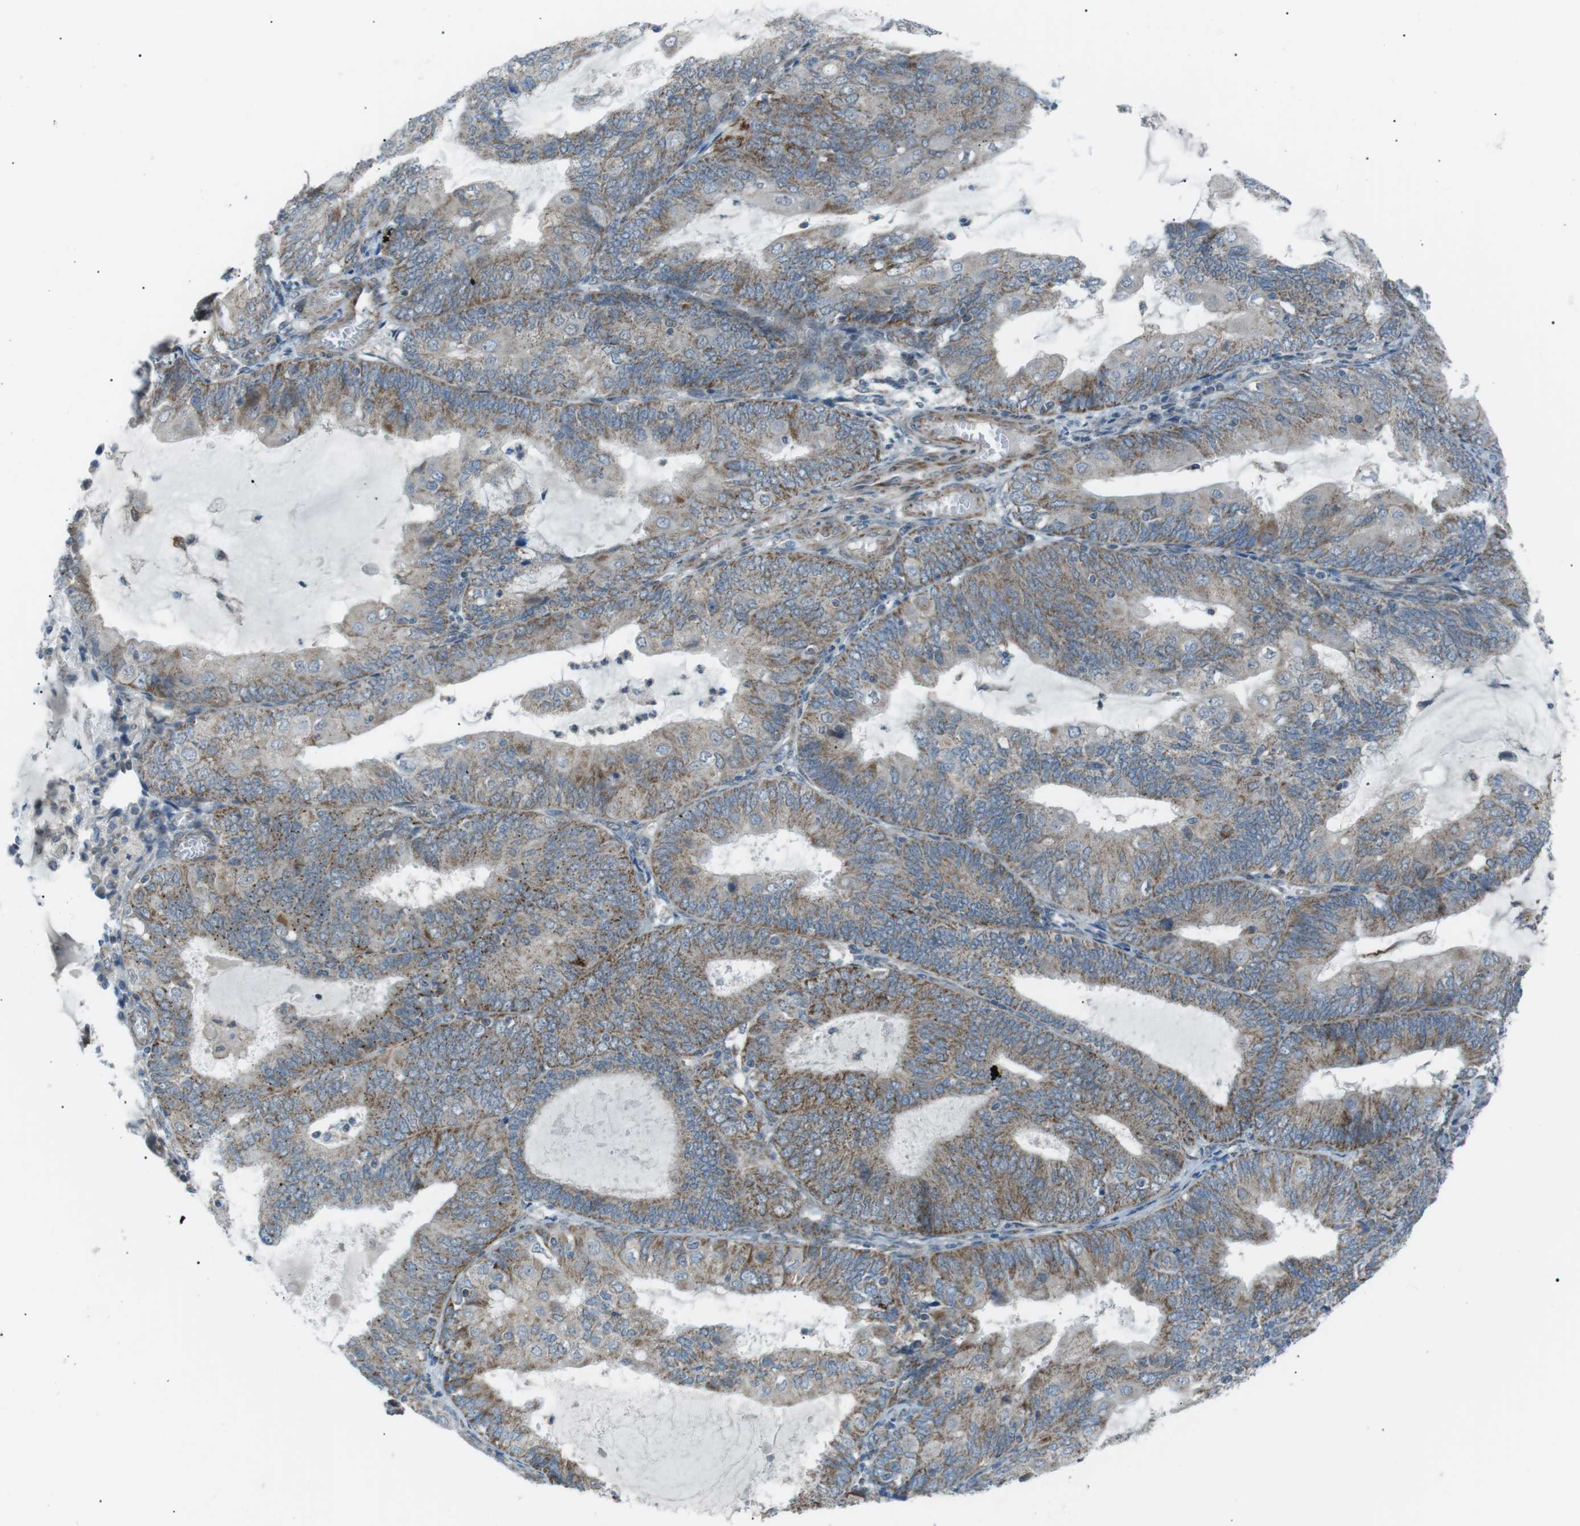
{"staining": {"intensity": "moderate", "quantity": "25%-75%", "location": "cytoplasmic/membranous"}, "tissue": "endometrial cancer", "cell_type": "Tumor cells", "image_type": "cancer", "snomed": [{"axis": "morphology", "description": "Adenocarcinoma, NOS"}, {"axis": "topography", "description": "Endometrium"}], "caption": "The immunohistochemical stain labels moderate cytoplasmic/membranous staining in tumor cells of endometrial cancer (adenocarcinoma) tissue.", "gene": "ARID5B", "patient": {"sex": "female", "age": 81}}